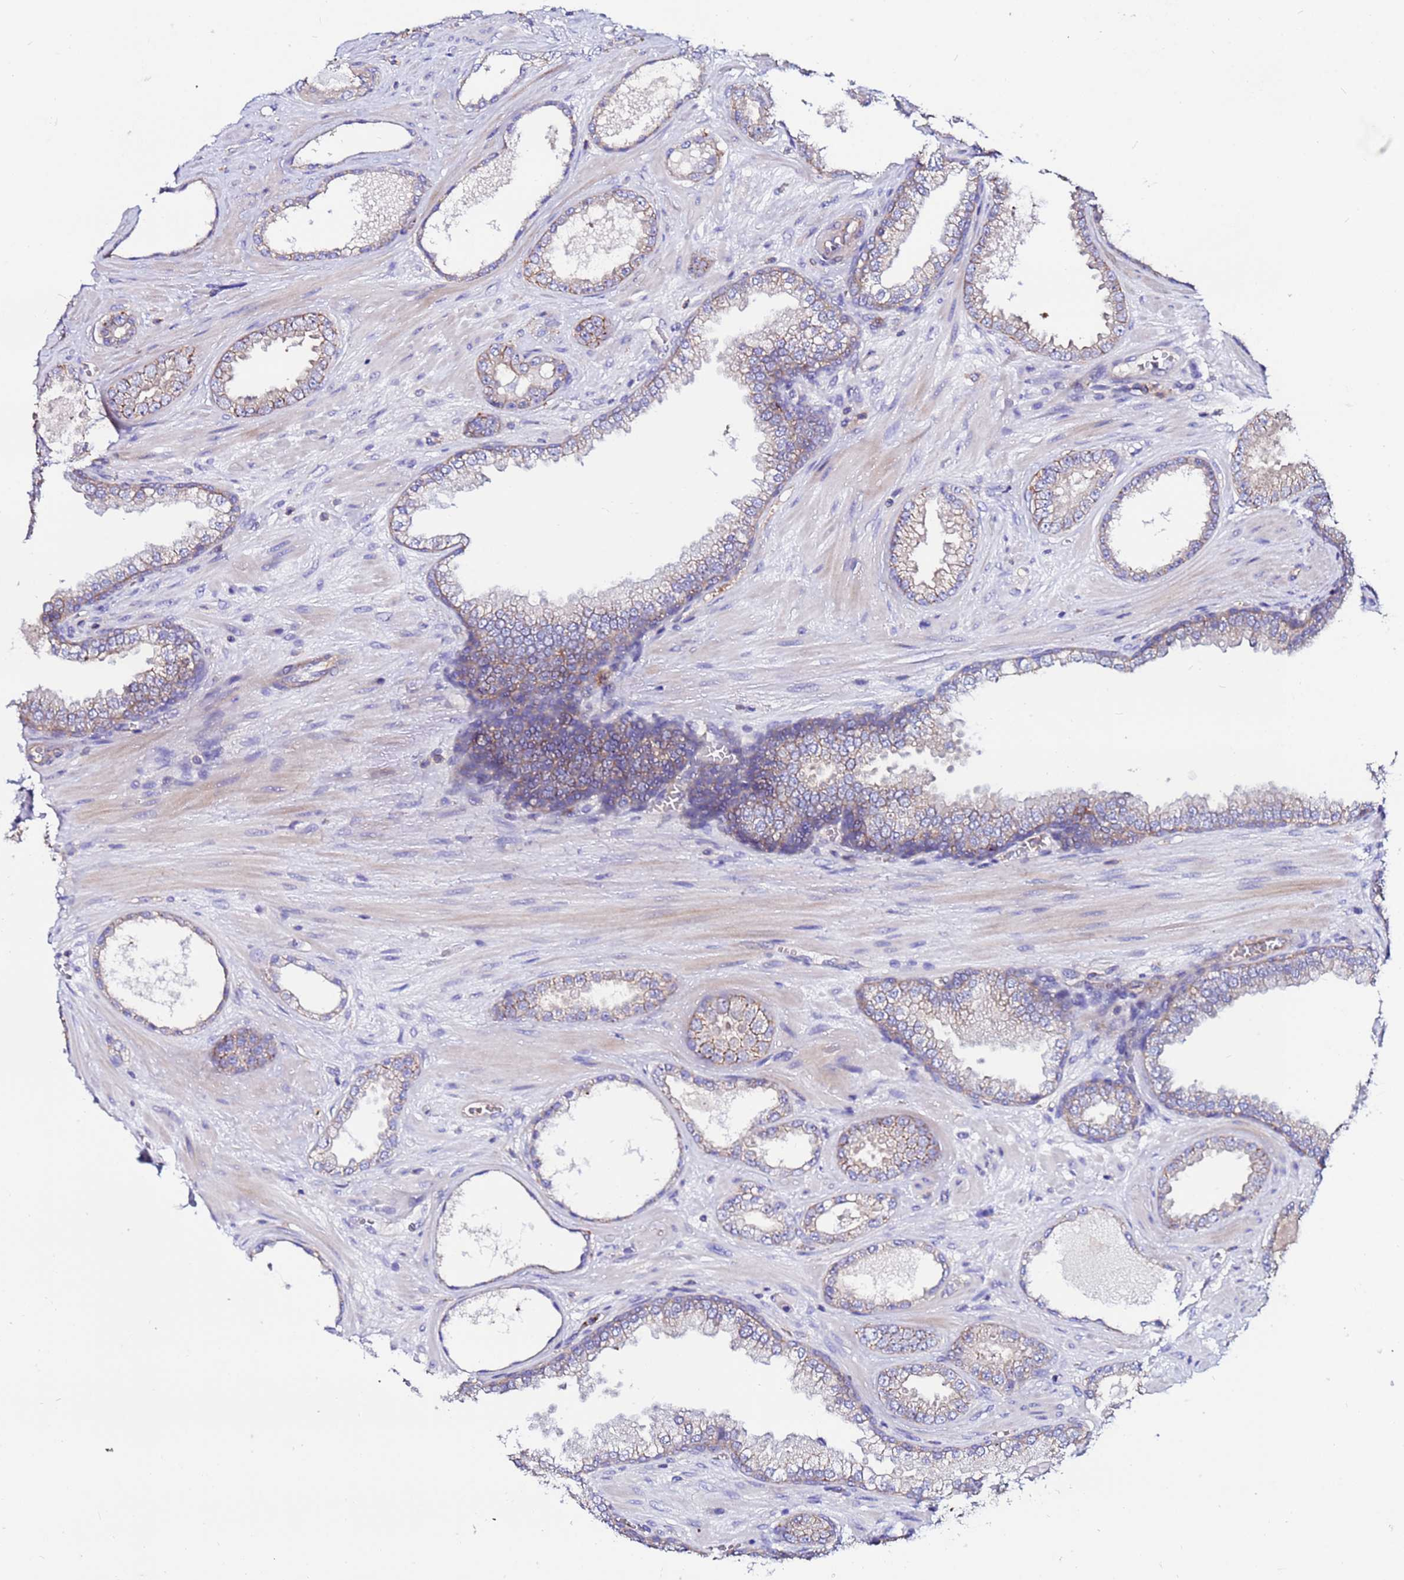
{"staining": {"intensity": "weak", "quantity": "25%-75%", "location": "cytoplasmic/membranous"}, "tissue": "prostate cancer", "cell_type": "Tumor cells", "image_type": "cancer", "snomed": [{"axis": "morphology", "description": "Adenocarcinoma, Low grade"}, {"axis": "topography", "description": "Prostate"}], "caption": "Immunohistochemistry (IHC) micrograph of prostate adenocarcinoma (low-grade) stained for a protein (brown), which displays low levels of weak cytoplasmic/membranous positivity in about 25%-75% of tumor cells.", "gene": "POTEE", "patient": {"sex": "male", "age": 57}}